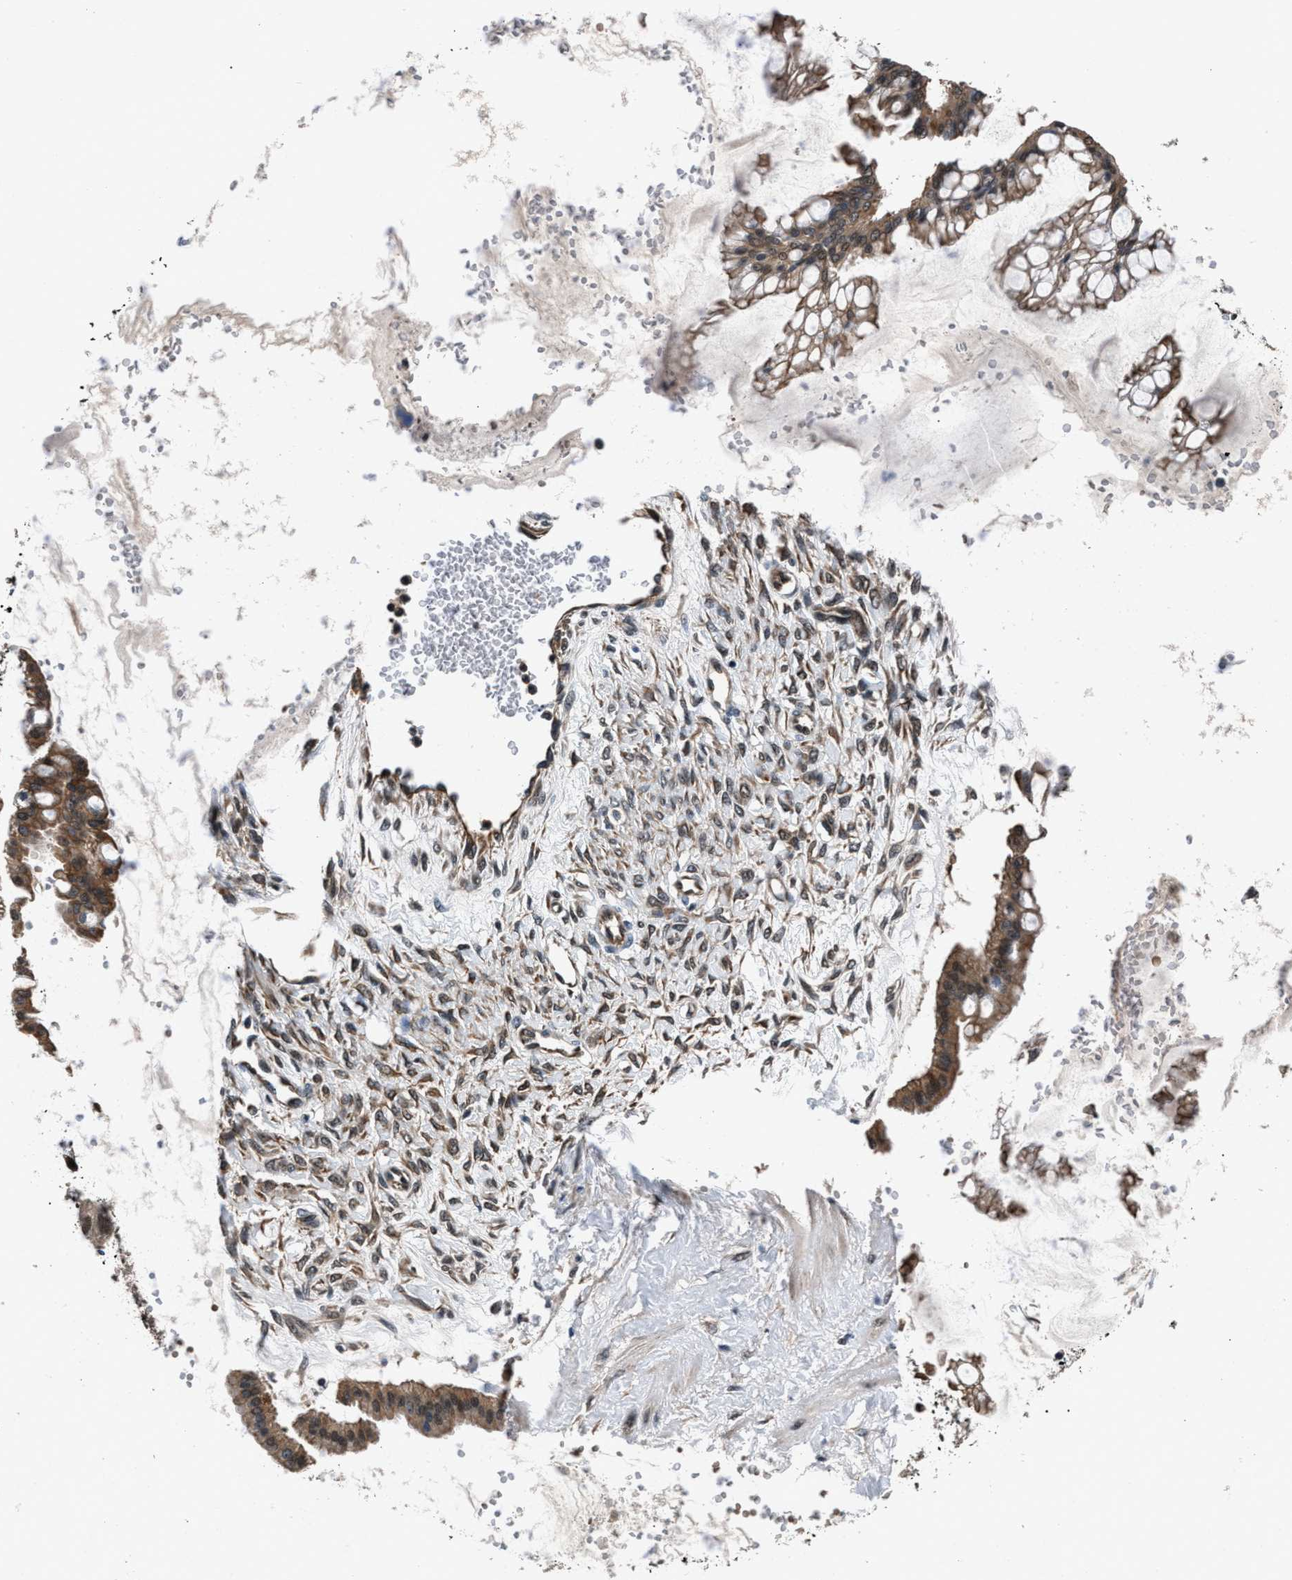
{"staining": {"intensity": "moderate", "quantity": ">75%", "location": "cytoplasmic/membranous"}, "tissue": "ovarian cancer", "cell_type": "Tumor cells", "image_type": "cancer", "snomed": [{"axis": "morphology", "description": "Cystadenocarcinoma, mucinous, NOS"}, {"axis": "topography", "description": "Ovary"}], "caption": "Immunohistochemical staining of ovarian cancer (mucinous cystadenocarcinoma) demonstrates moderate cytoplasmic/membranous protein positivity in about >75% of tumor cells.", "gene": "RBM33", "patient": {"sex": "female", "age": 73}}